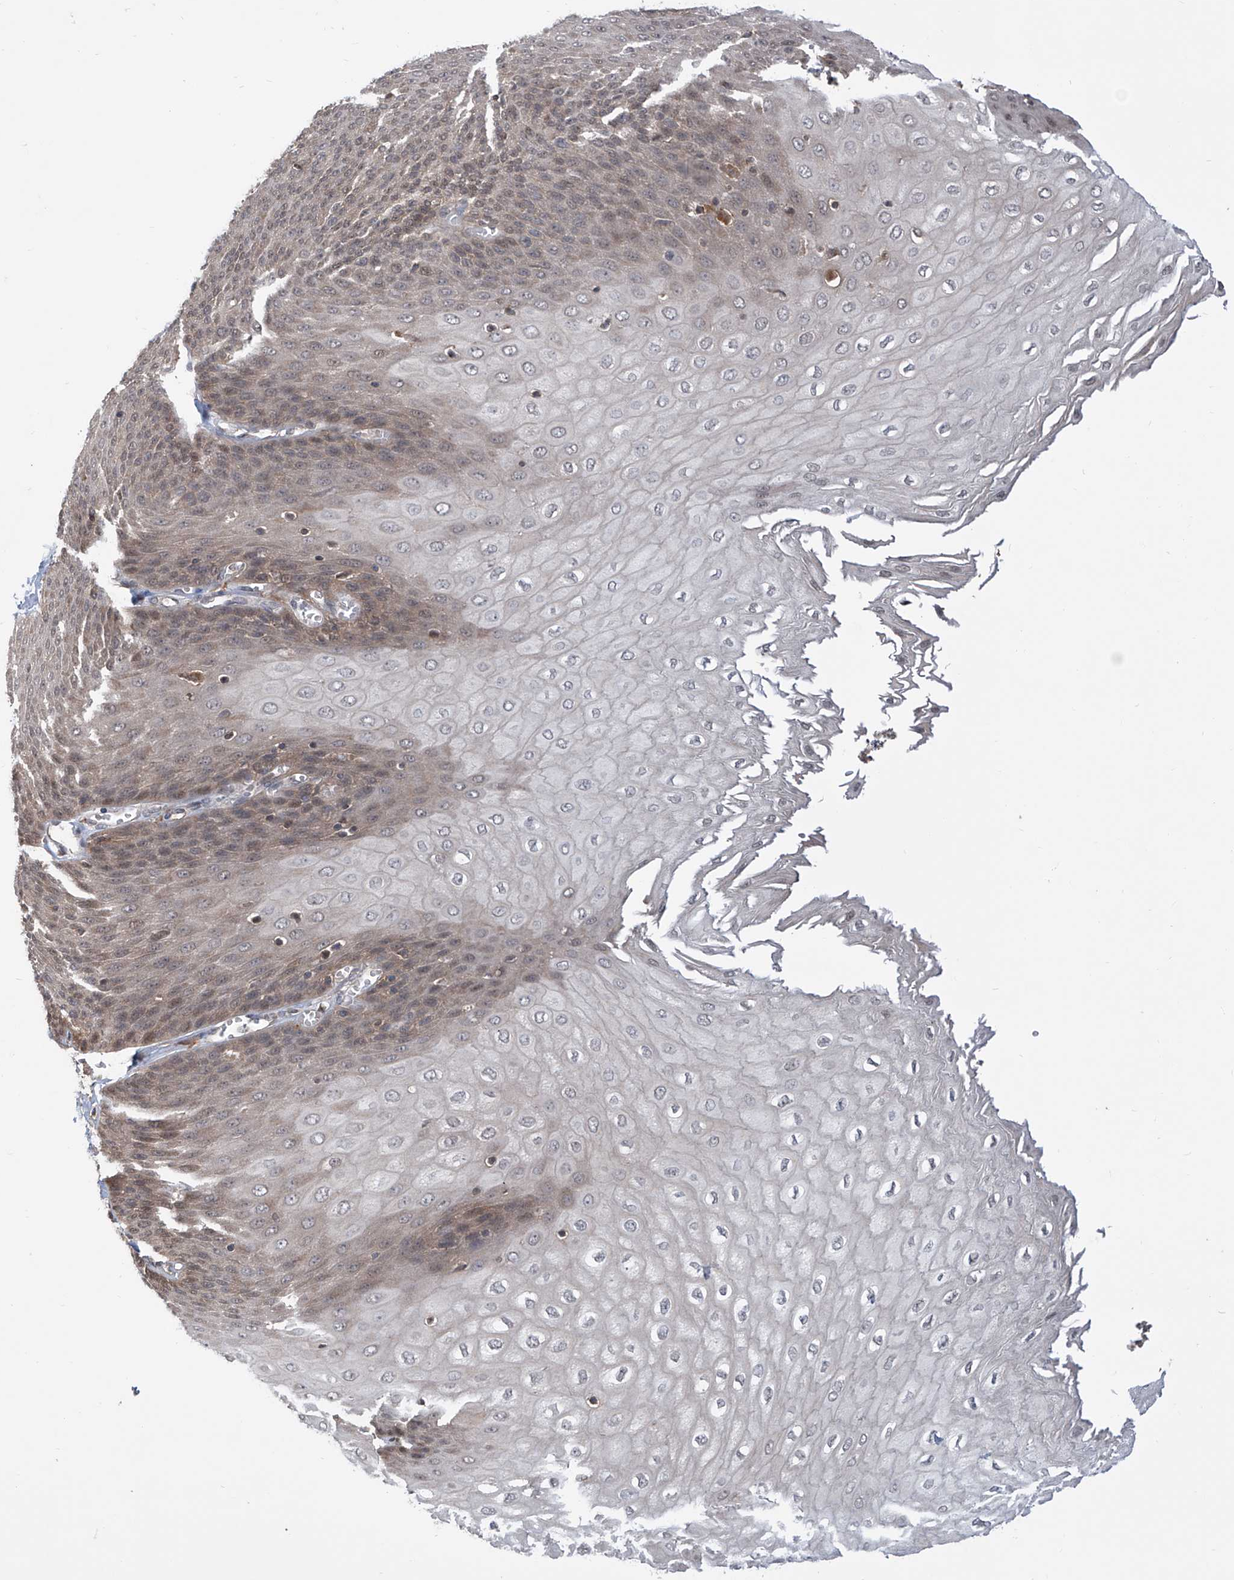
{"staining": {"intensity": "moderate", "quantity": "<25%", "location": "cytoplasmic/membranous,nuclear"}, "tissue": "esophagus", "cell_type": "Squamous epithelial cells", "image_type": "normal", "snomed": [{"axis": "morphology", "description": "Normal tissue, NOS"}, {"axis": "topography", "description": "Esophagus"}], "caption": "Esophagus stained with DAB (3,3'-diaminobenzidine) IHC demonstrates low levels of moderate cytoplasmic/membranous,nuclear expression in about <25% of squamous epithelial cells. Nuclei are stained in blue.", "gene": "HOXC8", "patient": {"sex": "male", "age": 60}}